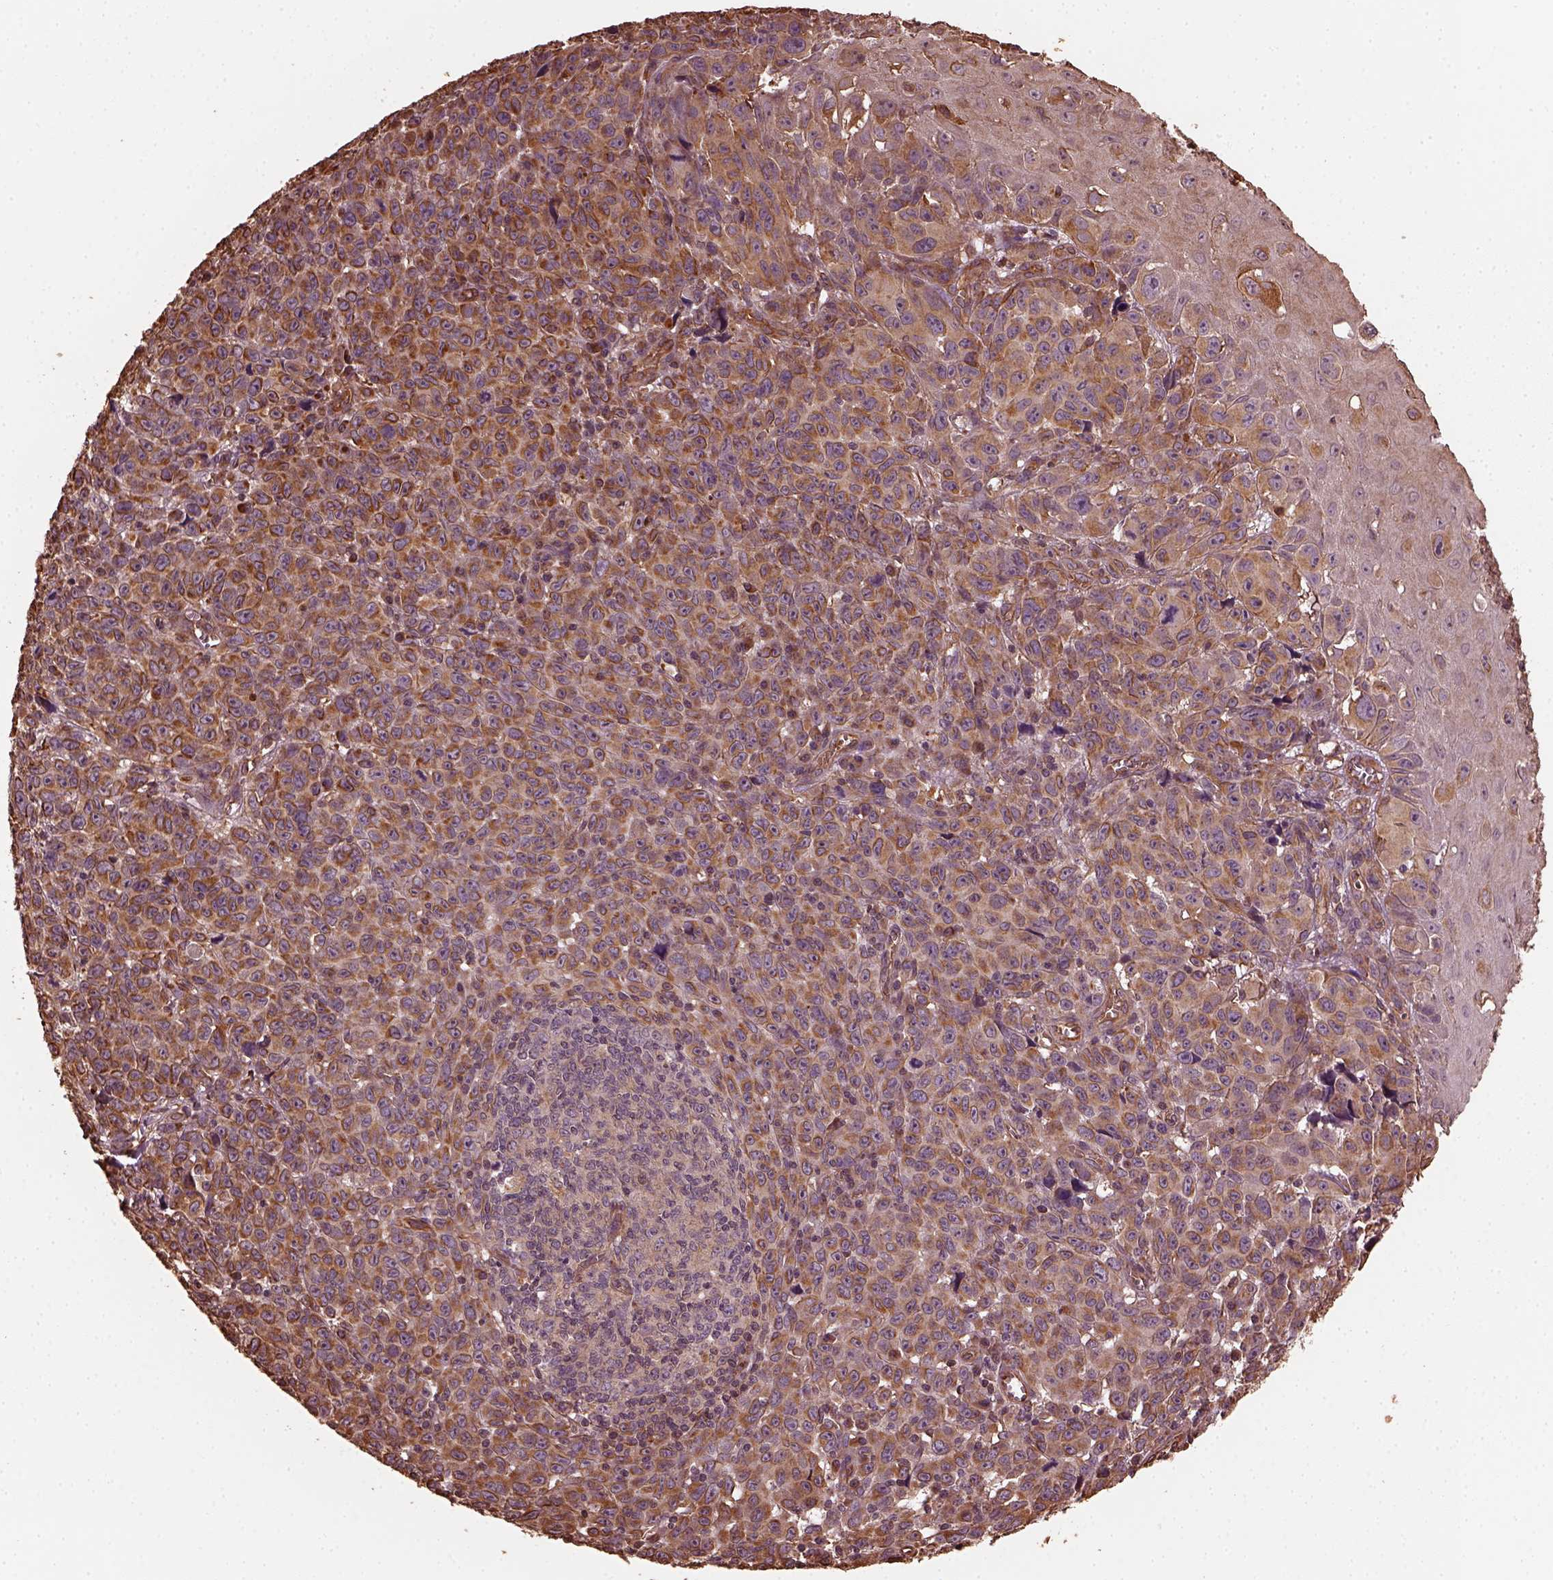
{"staining": {"intensity": "moderate", "quantity": ">75%", "location": "cytoplasmic/membranous"}, "tissue": "melanoma", "cell_type": "Tumor cells", "image_type": "cancer", "snomed": [{"axis": "morphology", "description": "Malignant melanoma, NOS"}, {"axis": "topography", "description": "Vulva, labia, clitoris and Bartholin´s gland, NO"}], "caption": "High-power microscopy captured an immunohistochemistry (IHC) histopathology image of malignant melanoma, revealing moderate cytoplasmic/membranous staining in approximately >75% of tumor cells. (IHC, brightfield microscopy, high magnification).", "gene": "GTPBP1", "patient": {"sex": "female", "age": 75}}